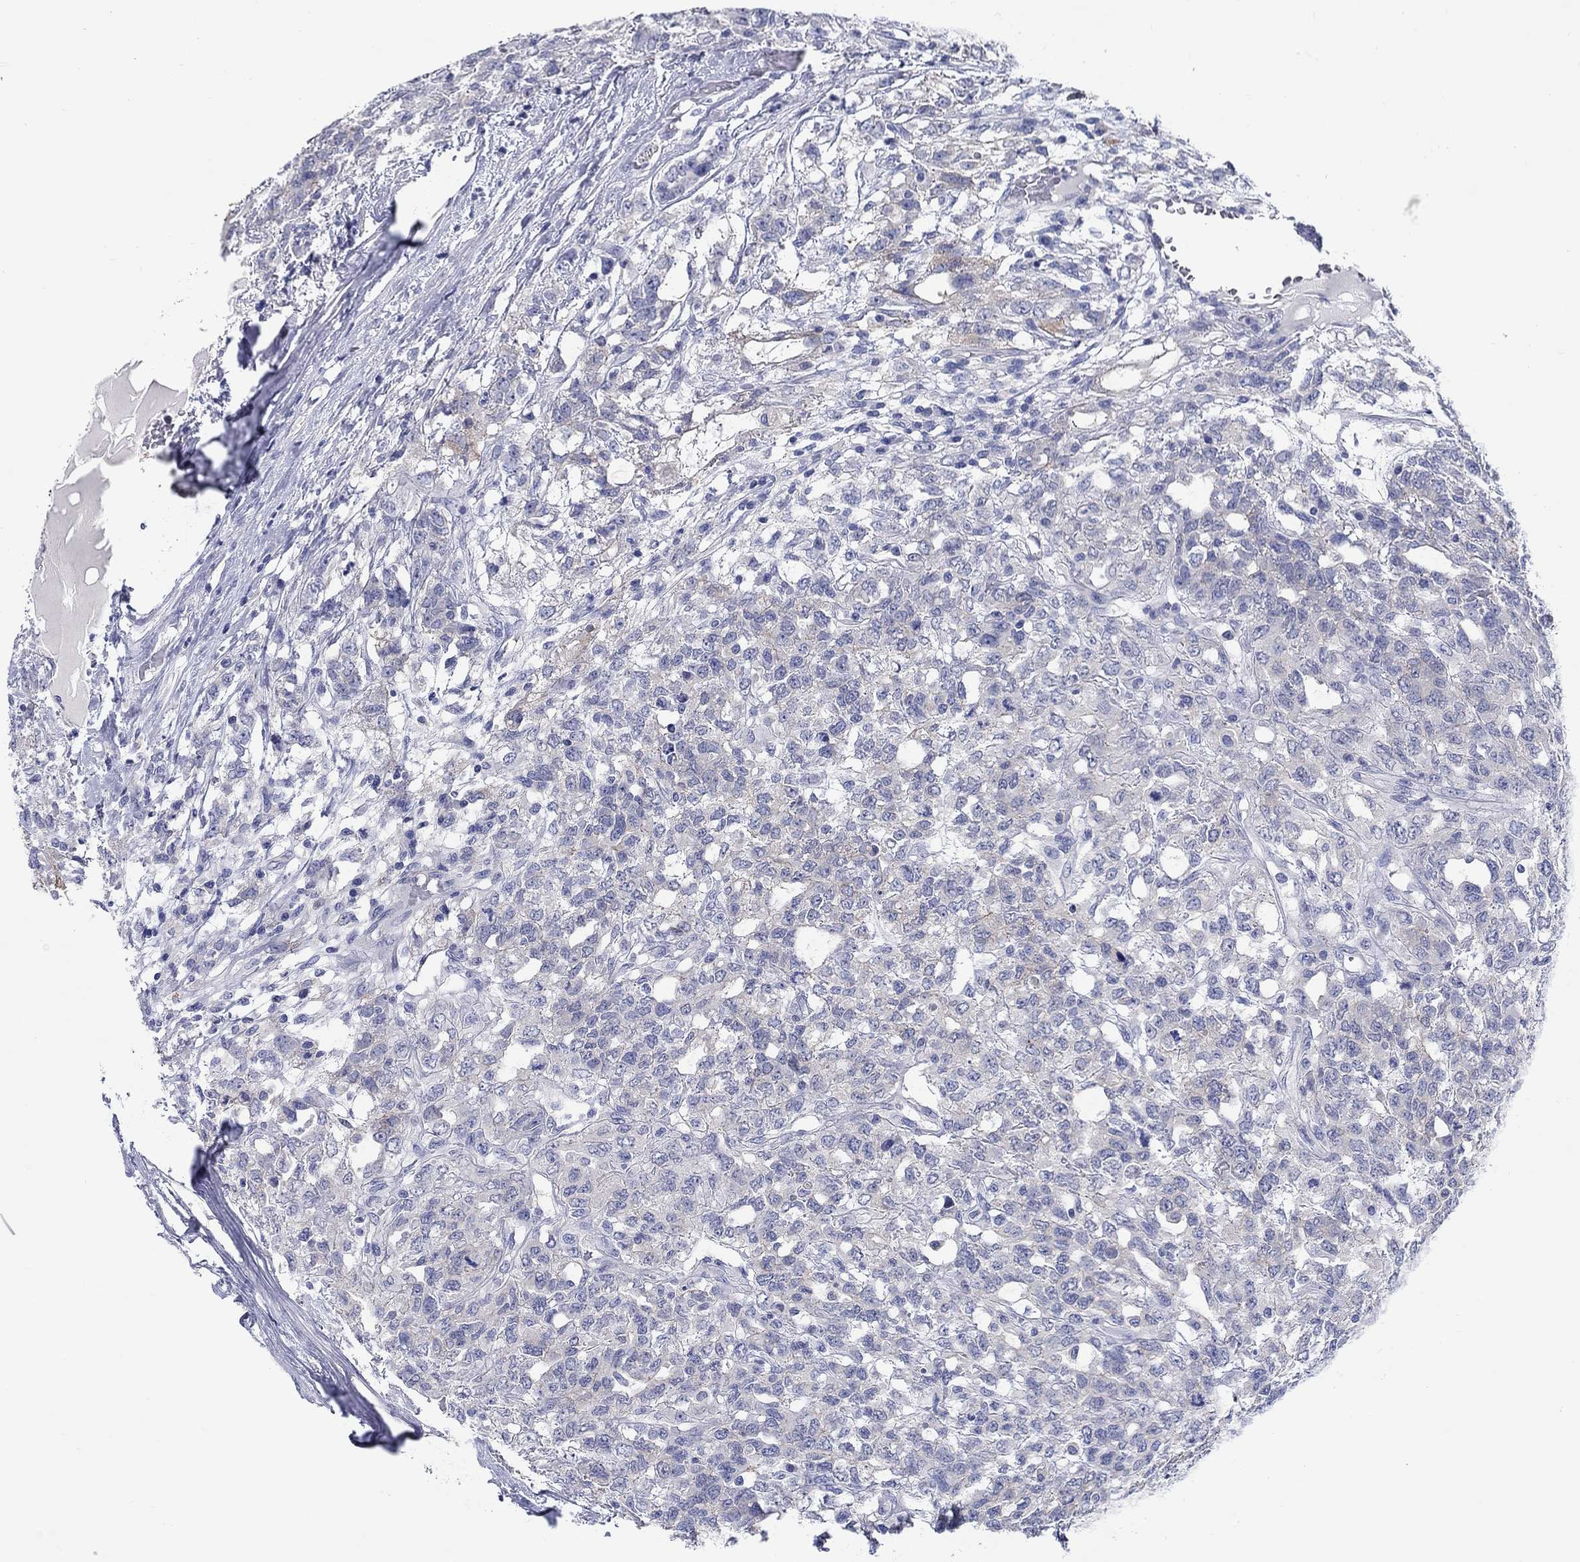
{"staining": {"intensity": "negative", "quantity": "none", "location": "none"}, "tissue": "testis cancer", "cell_type": "Tumor cells", "image_type": "cancer", "snomed": [{"axis": "morphology", "description": "Seminoma, NOS"}, {"axis": "topography", "description": "Testis"}], "caption": "Immunohistochemical staining of human seminoma (testis) shows no significant expression in tumor cells. Nuclei are stained in blue.", "gene": "RAP1GAP", "patient": {"sex": "male", "age": 52}}